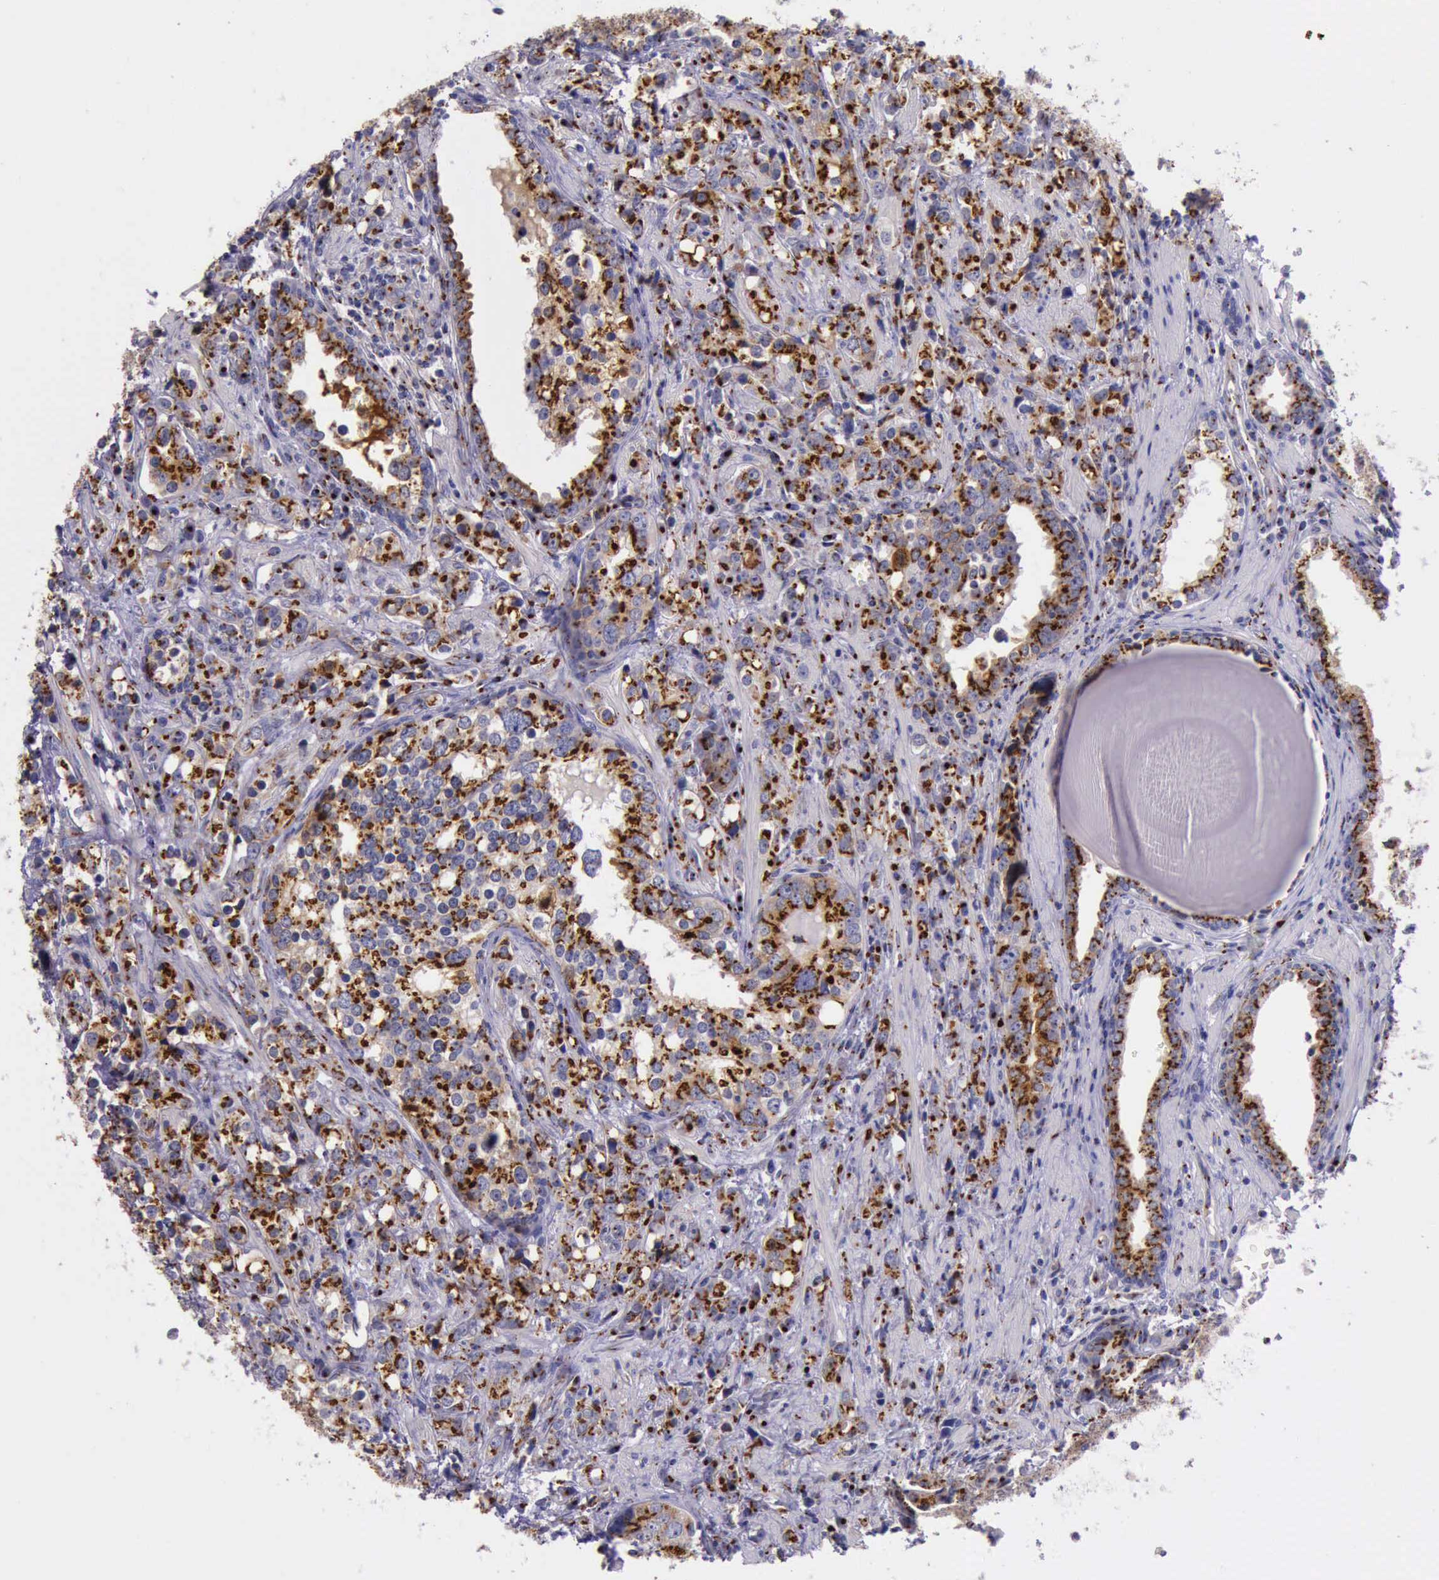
{"staining": {"intensity": "strong", "quantity": ">75%", "location": "cytoplasmic/membranous"}, "tissue": "prostate cancer", "cell_type": "Tumor cells", "image_type": "cancer", "snomed": [{"axis": "morphology", "description": "Adenocarcinoma, High grade"}, {"axis": "topography", "description": "Prostate"}], "caption": "Human prostate cancer (adenocarcinoma (high-grade)) stained with a brown dye demonstrates strong cytoplasmic/membranous positive staining in about >75% of tumor cells.", "gene": "GOLGA5", "patient": {"sex": "male", "age": 71}}